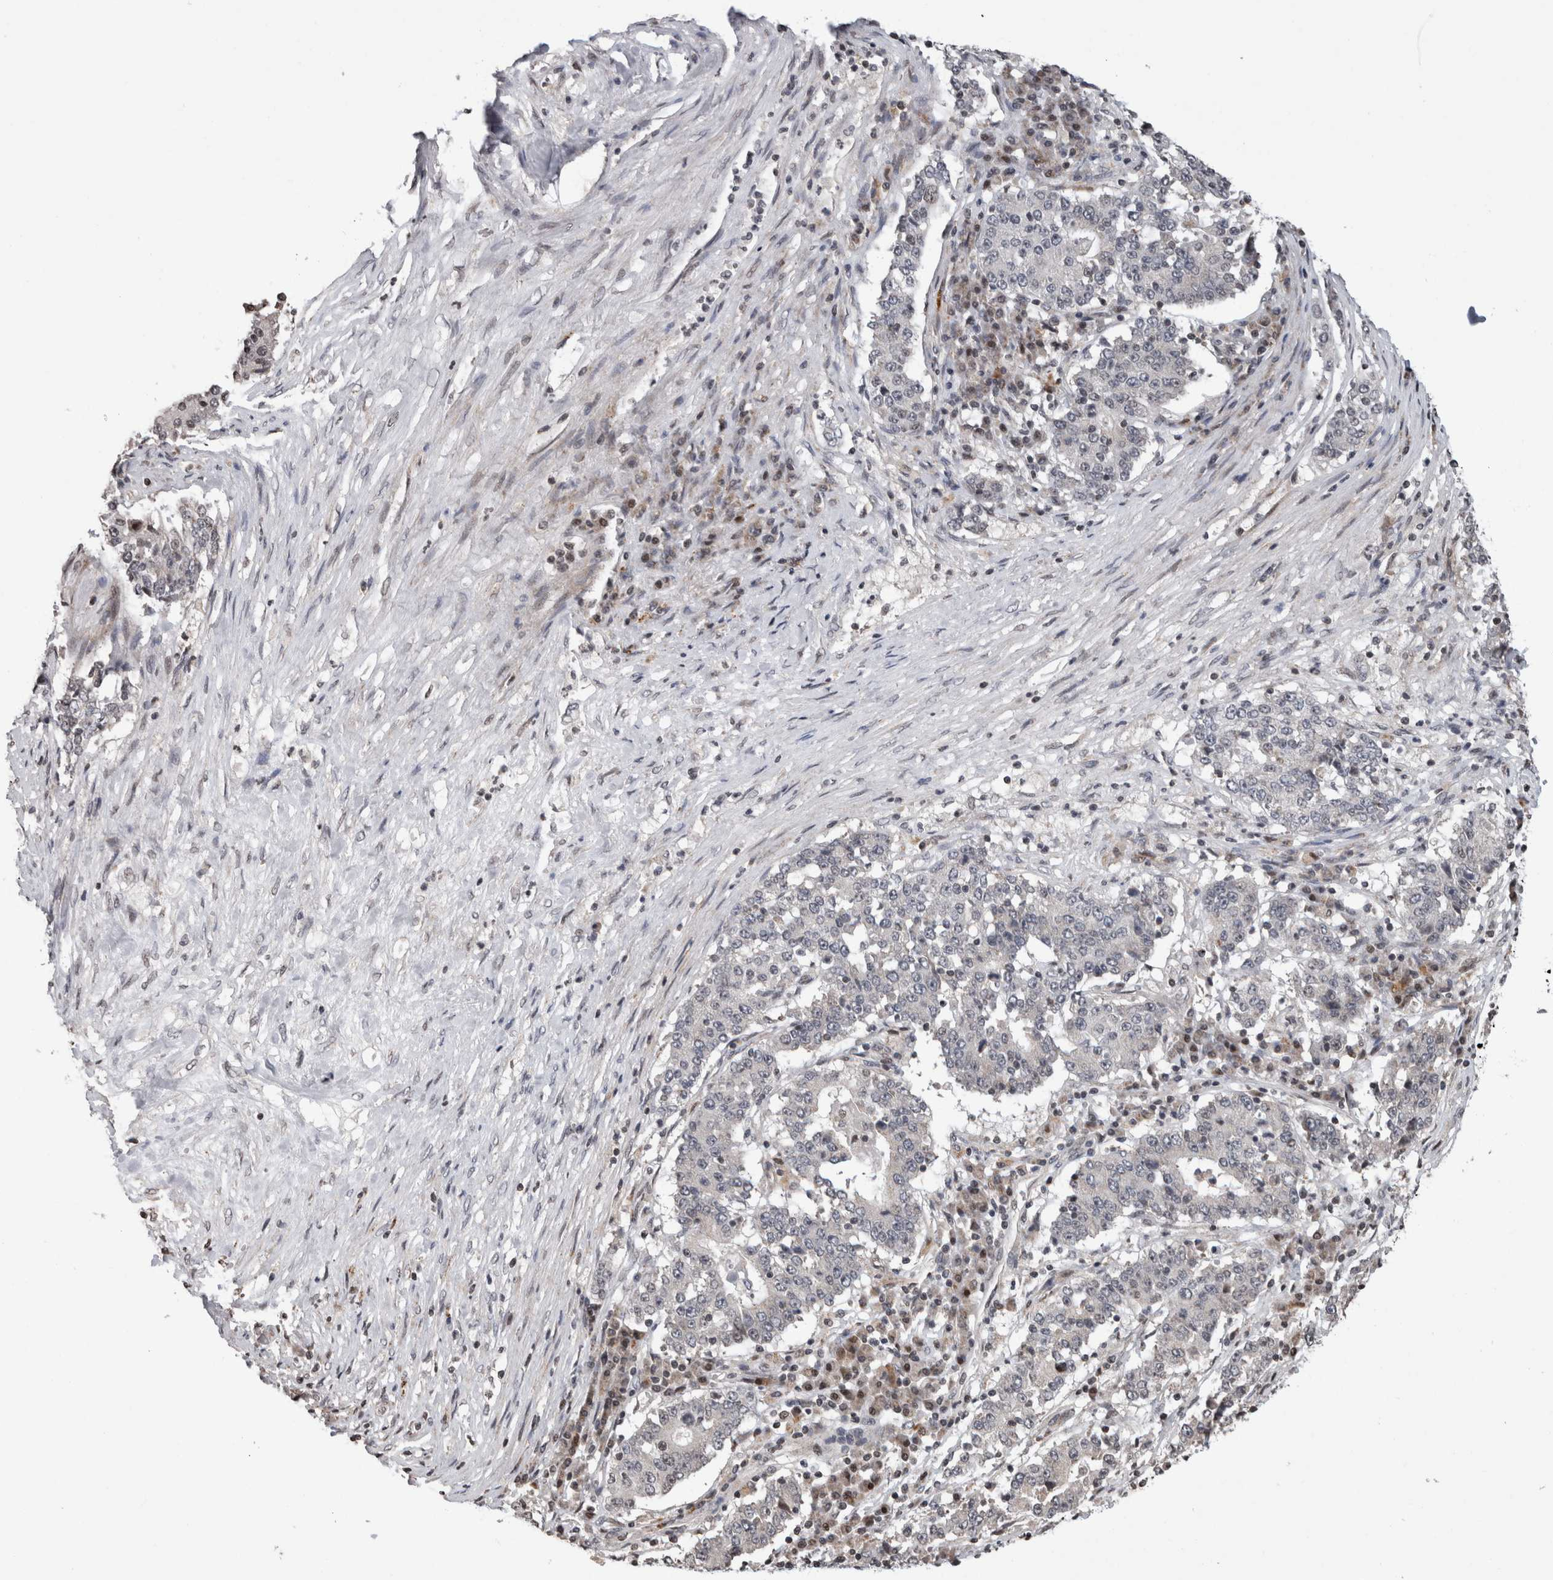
{"staining": {"intensity": "negative", "quantity": "none", "location": "none"}, "tissue": "stomach cancer", "cell_type": "Tumor cells", "image_type": "cancer", "snomed": [{"axis": "morphology", "description": "Adenocarcinoma, NOS"}, {"axis": "topography", "description": "Stomach"}], "caption": "Stomach cancer (adenocarcinoma) stained for a protein using IHC shows no expression tumor cells.", "gene": "ZBTB11", "patient": {"sex": "male", "age": 59}}